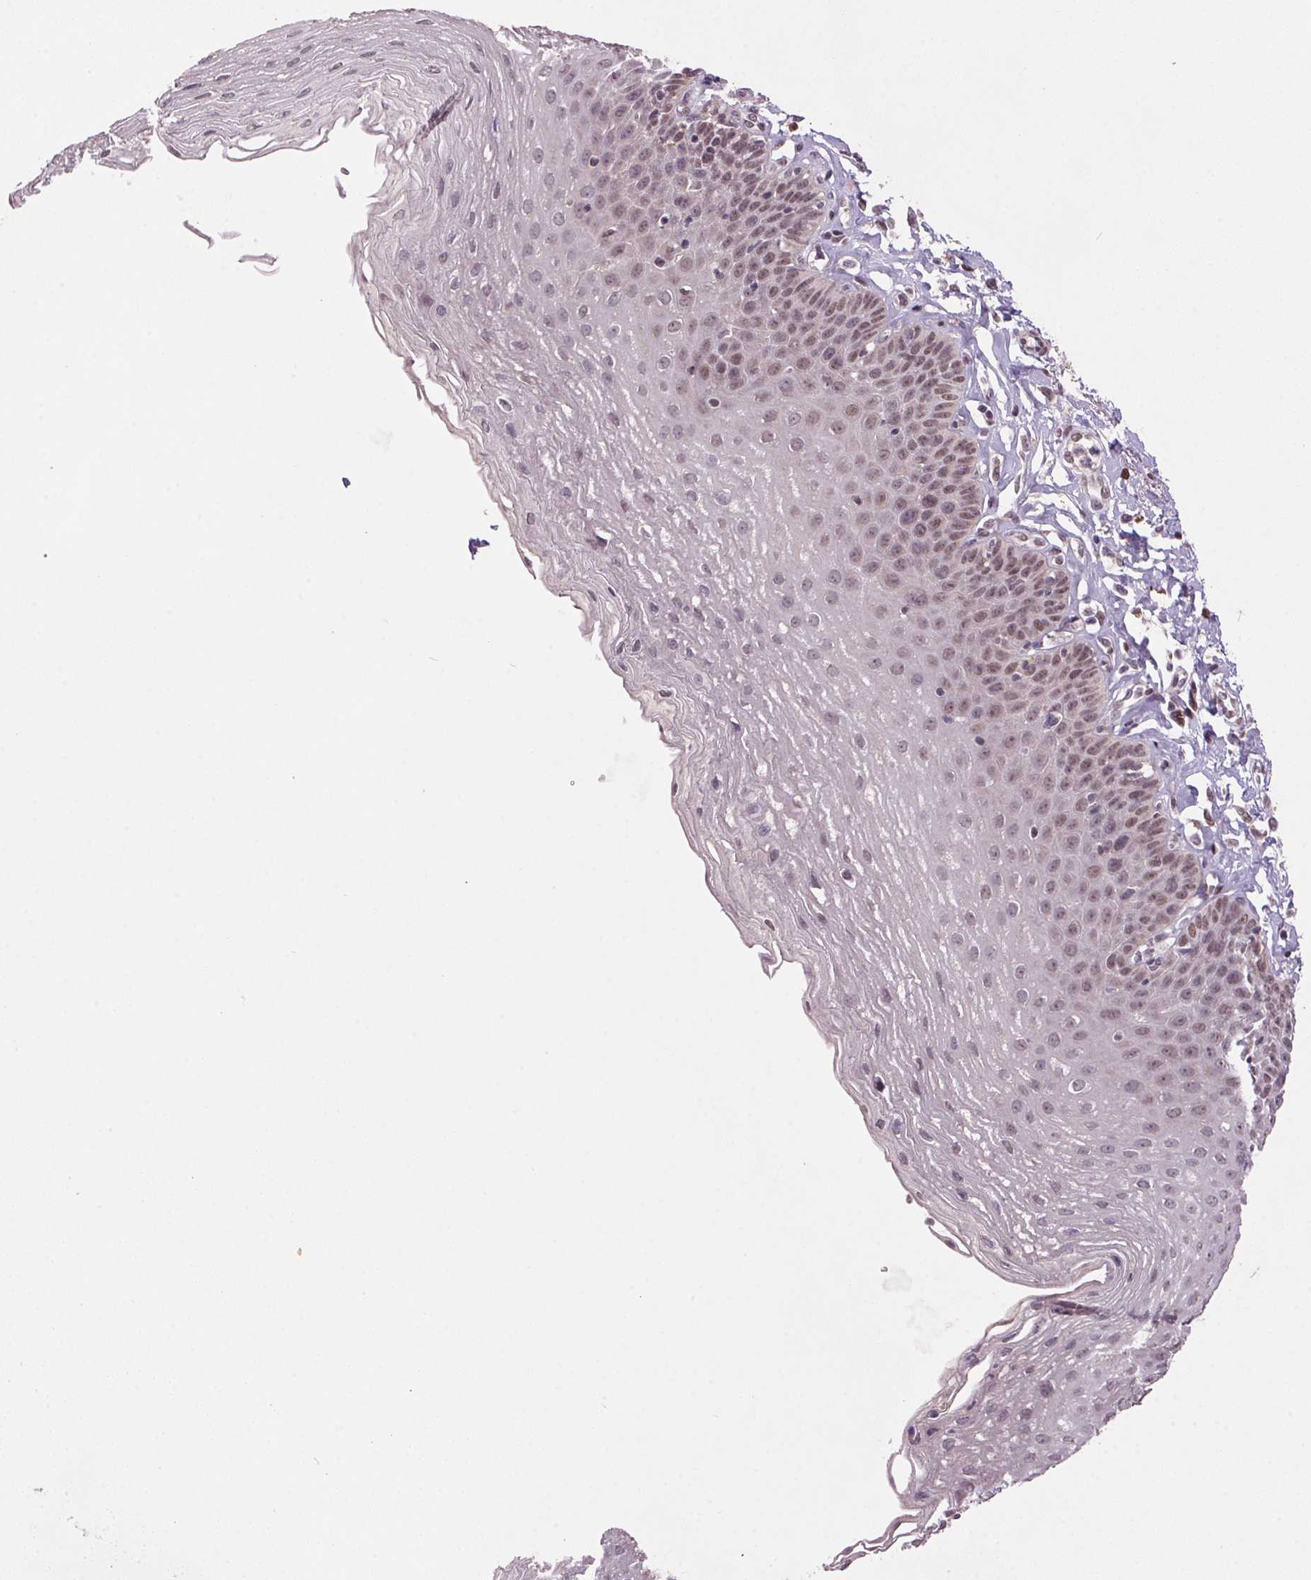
{"staining": {"intensity": "weak", "quantity": "25%-75%", "location": "nuclear"}, "tissue": "esophagus", "cell_type": "Squamous epithelial cells", "image_type": "normal", "snomed": [{"axis": "morphology", "description": "Normal tissue, NOS"}, {"axis": "topography", "description": "Esophagus"}], "caption": "Immunohistochemical staining of normal human esophagus shows 25%-75% levels of weak nuclear protein expression in about 25%-75% of squamous epithelial cells.", "gene": "ZBTB4", "patient": {"sex": "female", "age": 81}}